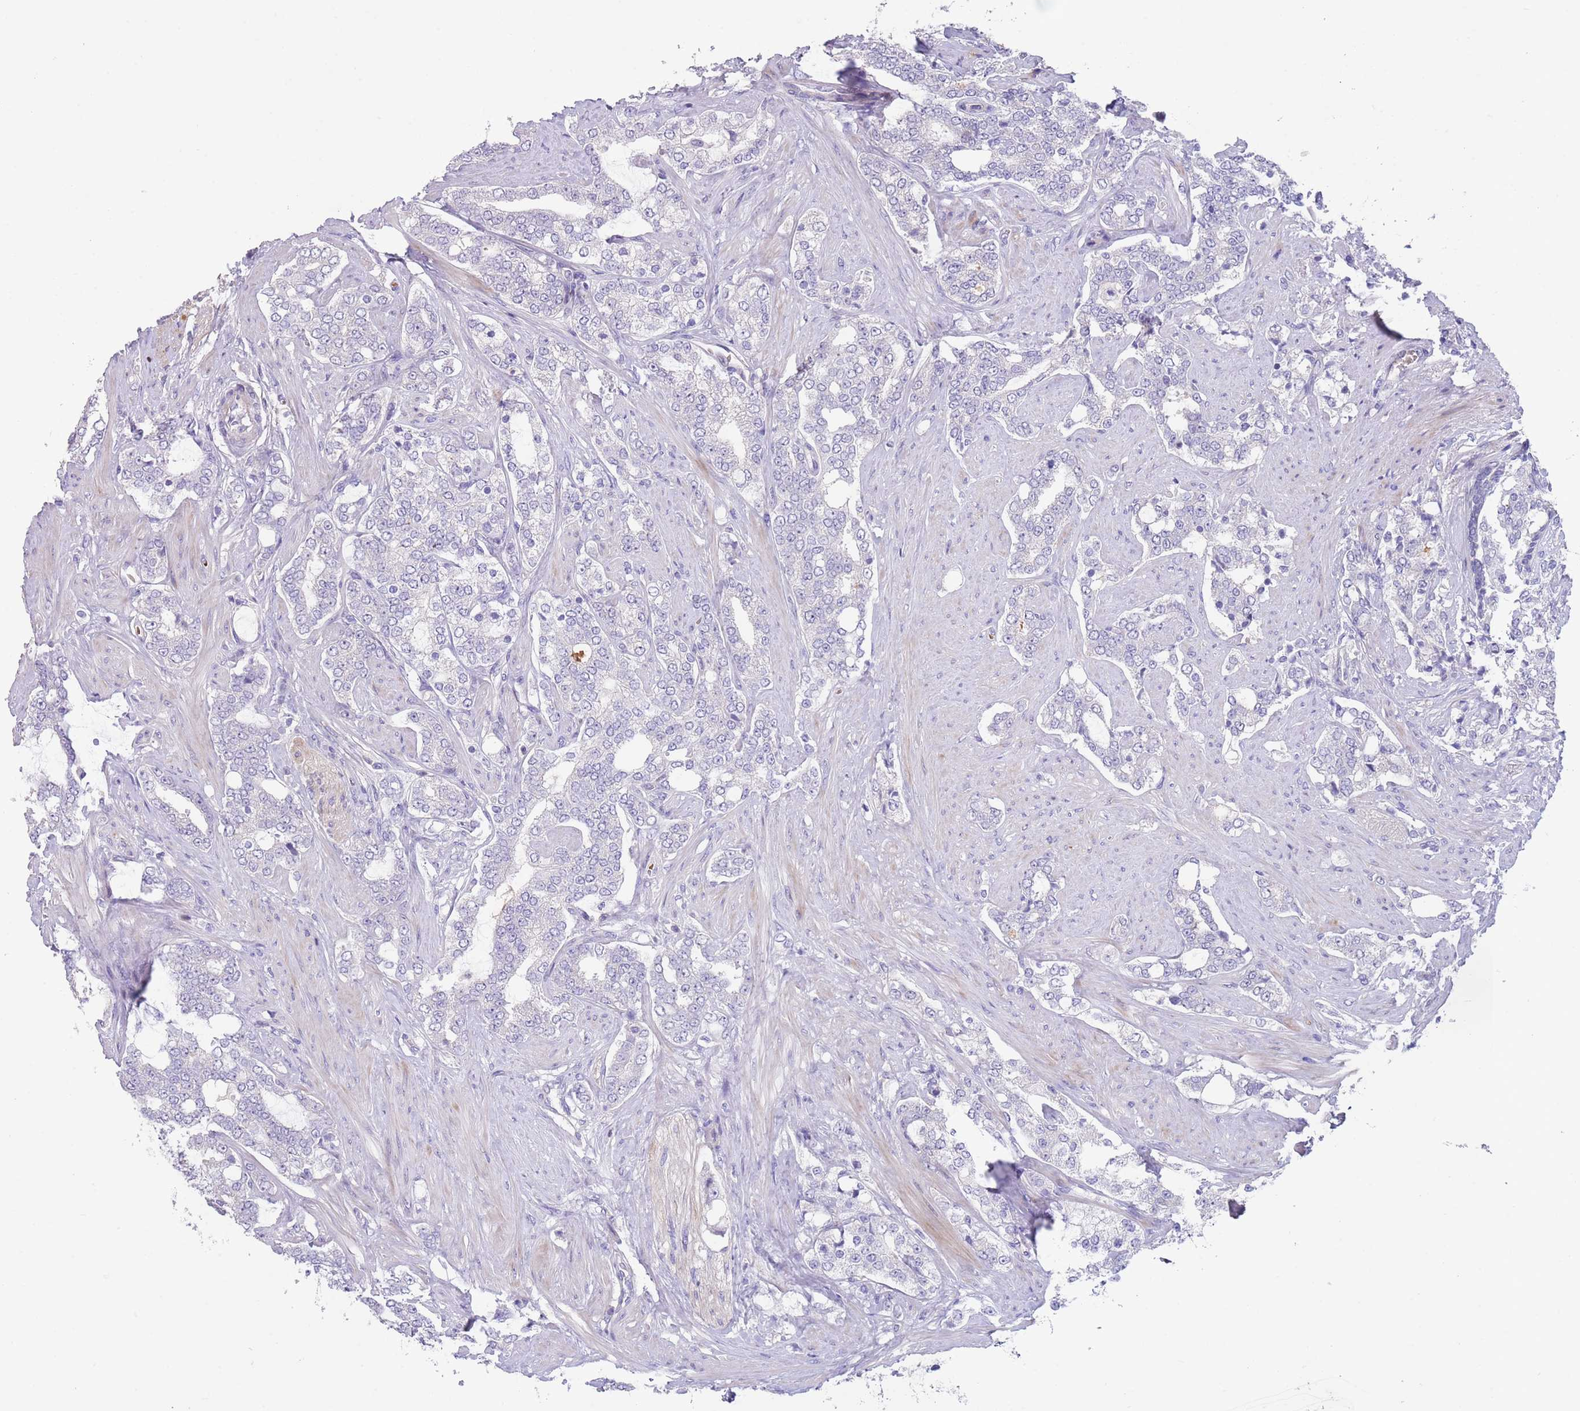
{"staining": {"intensity": "negative", "quantity": "none", "location": "none"}, "tissue": "prostate cancer", "cell_type": "Tumor cells", "image_type": "cancer", "snomed": [{"axis": "morphology", "description": "Adenocarcinoma, High grade"}, {"axis": "topography", "description": "Prostate"}], "caption": "Histopathology image shows no significant protein staining in tumor cells of prostate cancer.", "gene": "ZNF14", "patient": {"sex": "male", "age": 64}}